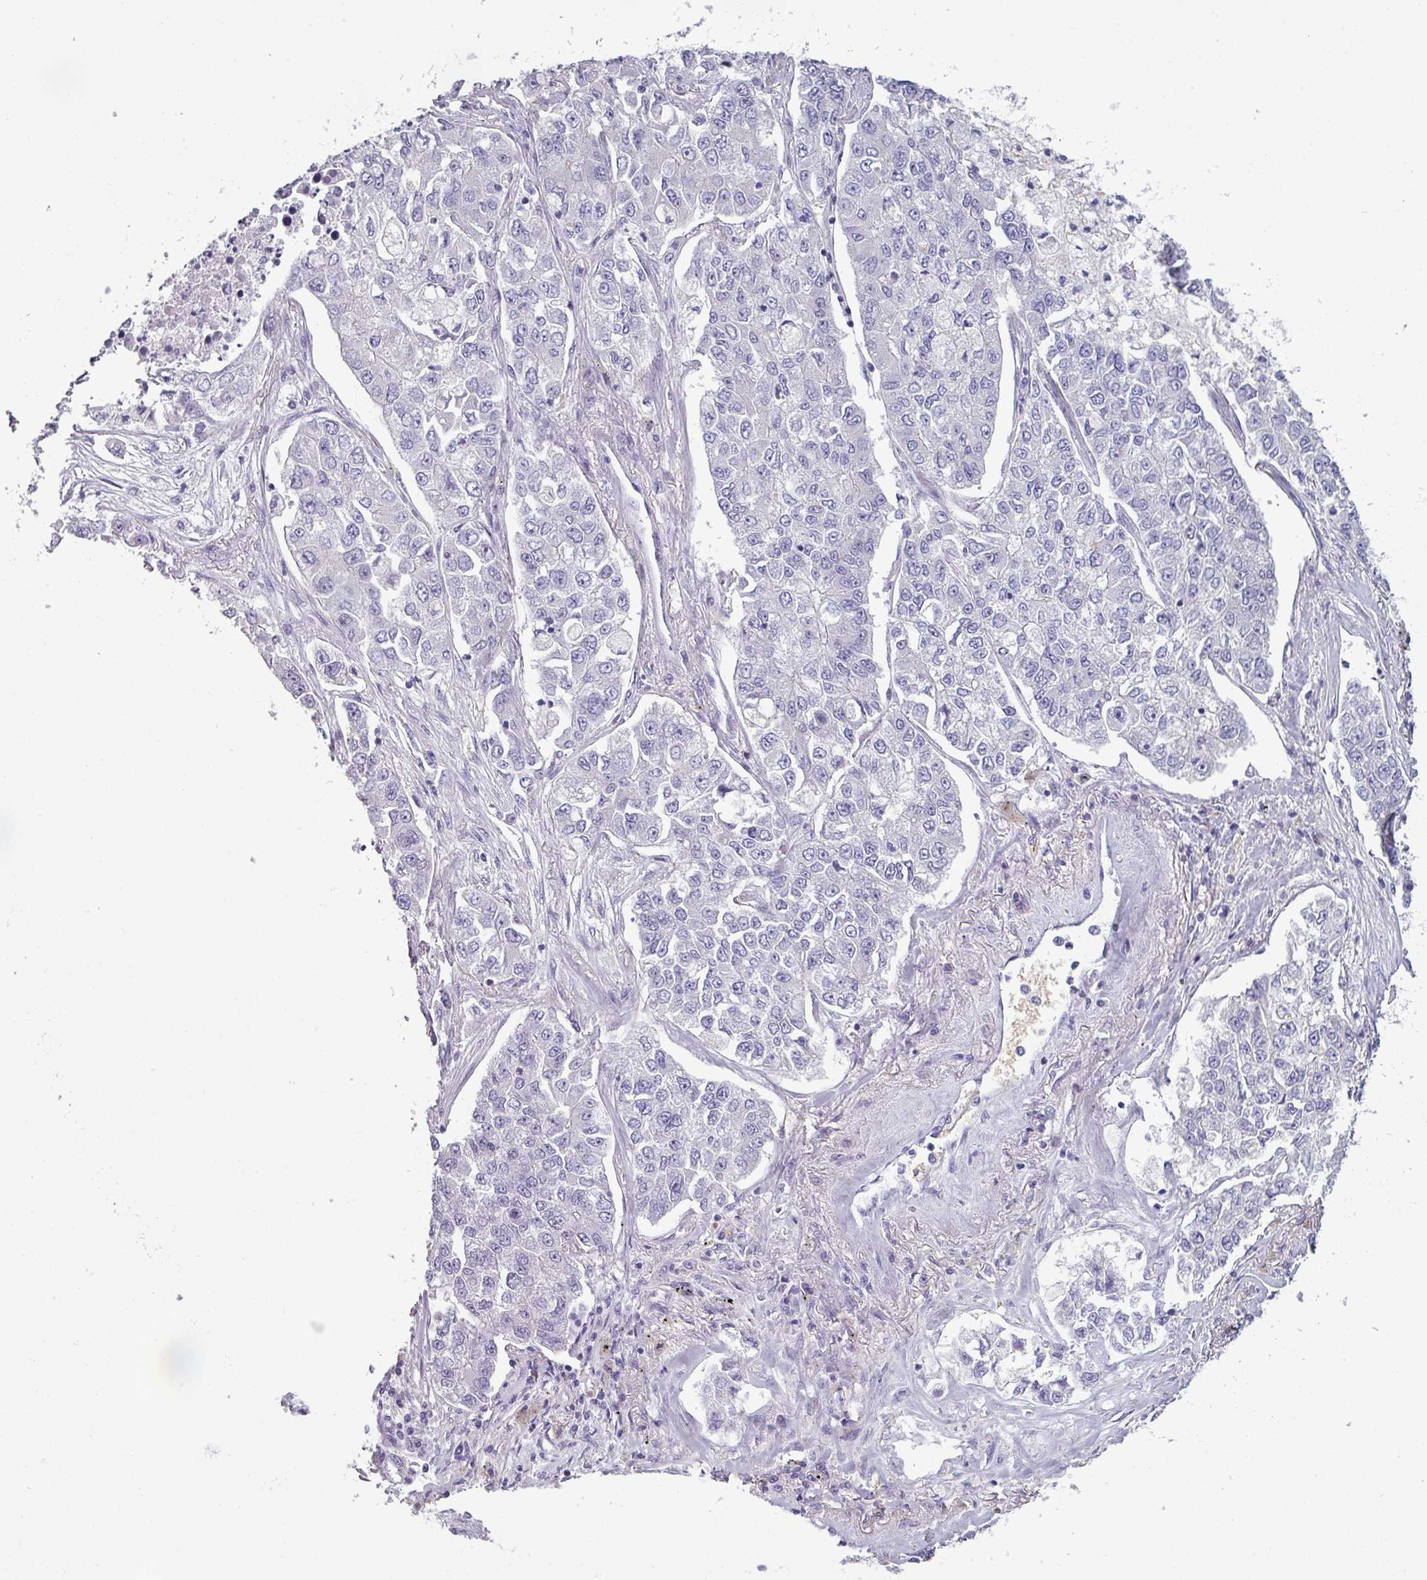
{"staining": {"intensity": "negative", "quantity": "none", "location": "none"}, "tissue": "lung cancer", "cell_type": "Tumor cells", "image_type": "cancer", "snomed": [{"axis": "morphology", "description": "Adenocarcinoma, NOS"}, {"axis": "topography", "description": "Lung"}], "caption": "Tumor cells are negative for brown protein staining in lung adenocarcinoma.", "gene": "AREL1", "patient": {"sex": "male", "age": 49}}